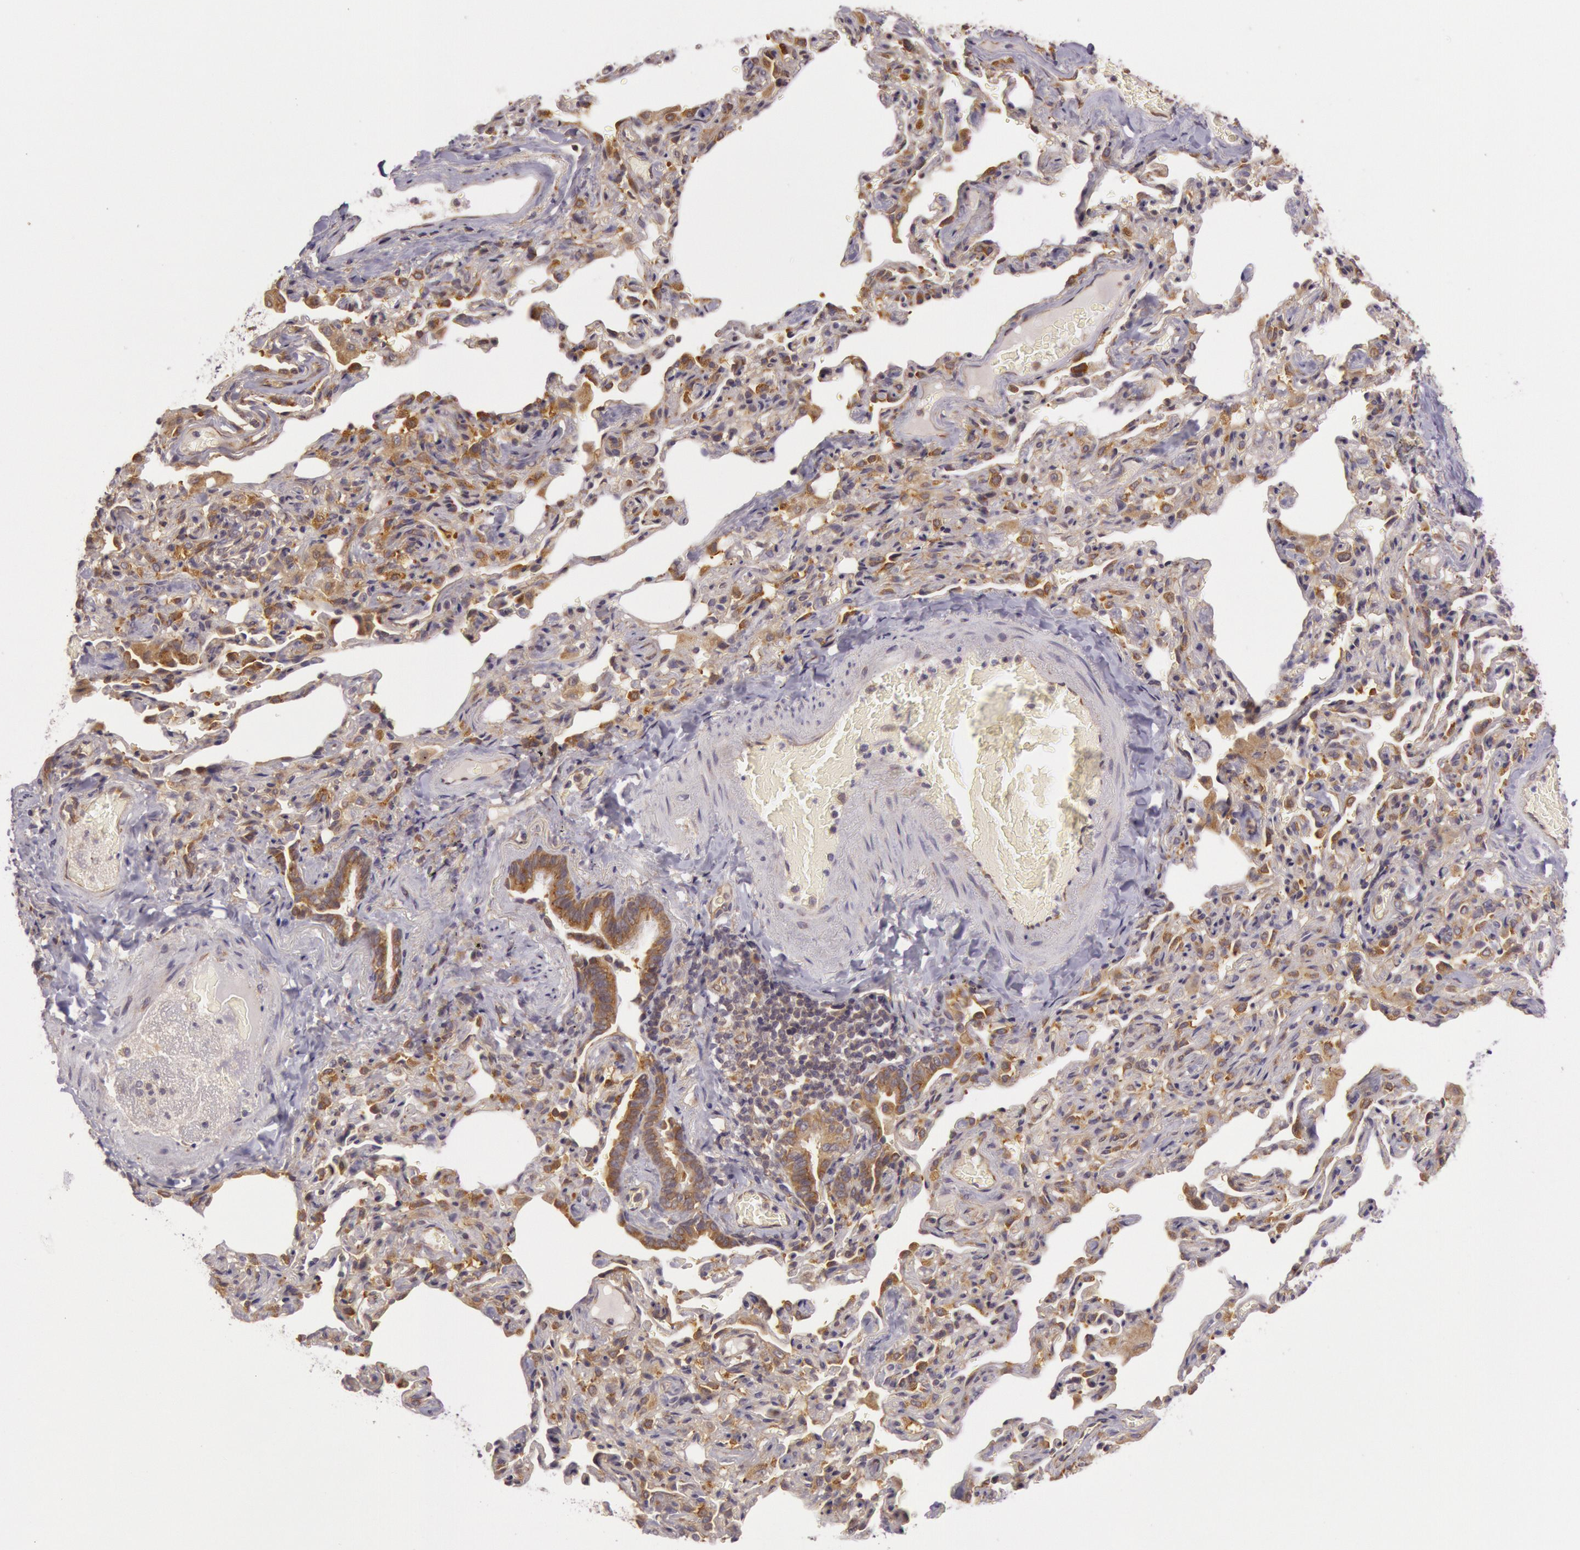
{"staining": {"intensity": "moderate", "quantity": ">75%", "location": "cytoplasmic/membranous"}, "tissue": "bronchus", "cell_type": "Respiratory epithelial cells", "image_type": "normal", "snomed": [{"axis": "morphology", "description": "Normal tissue, NOS"}, {"axis": "topography", "description": "Cartilage tissue"}, {"axis": "topography", "description": "Bronchus"}, {"axis": "topography", "description": "Lung"}], "caption": "An immunohistochemistry histopathology image of normal tissue is shown. Protein staining in brown labels moderate cytoplasmic/membranous positivity in bronchus within respiratory epithelial cells.", "gene": "CHUK", "patient": {"sex": "male", "age": 64}}